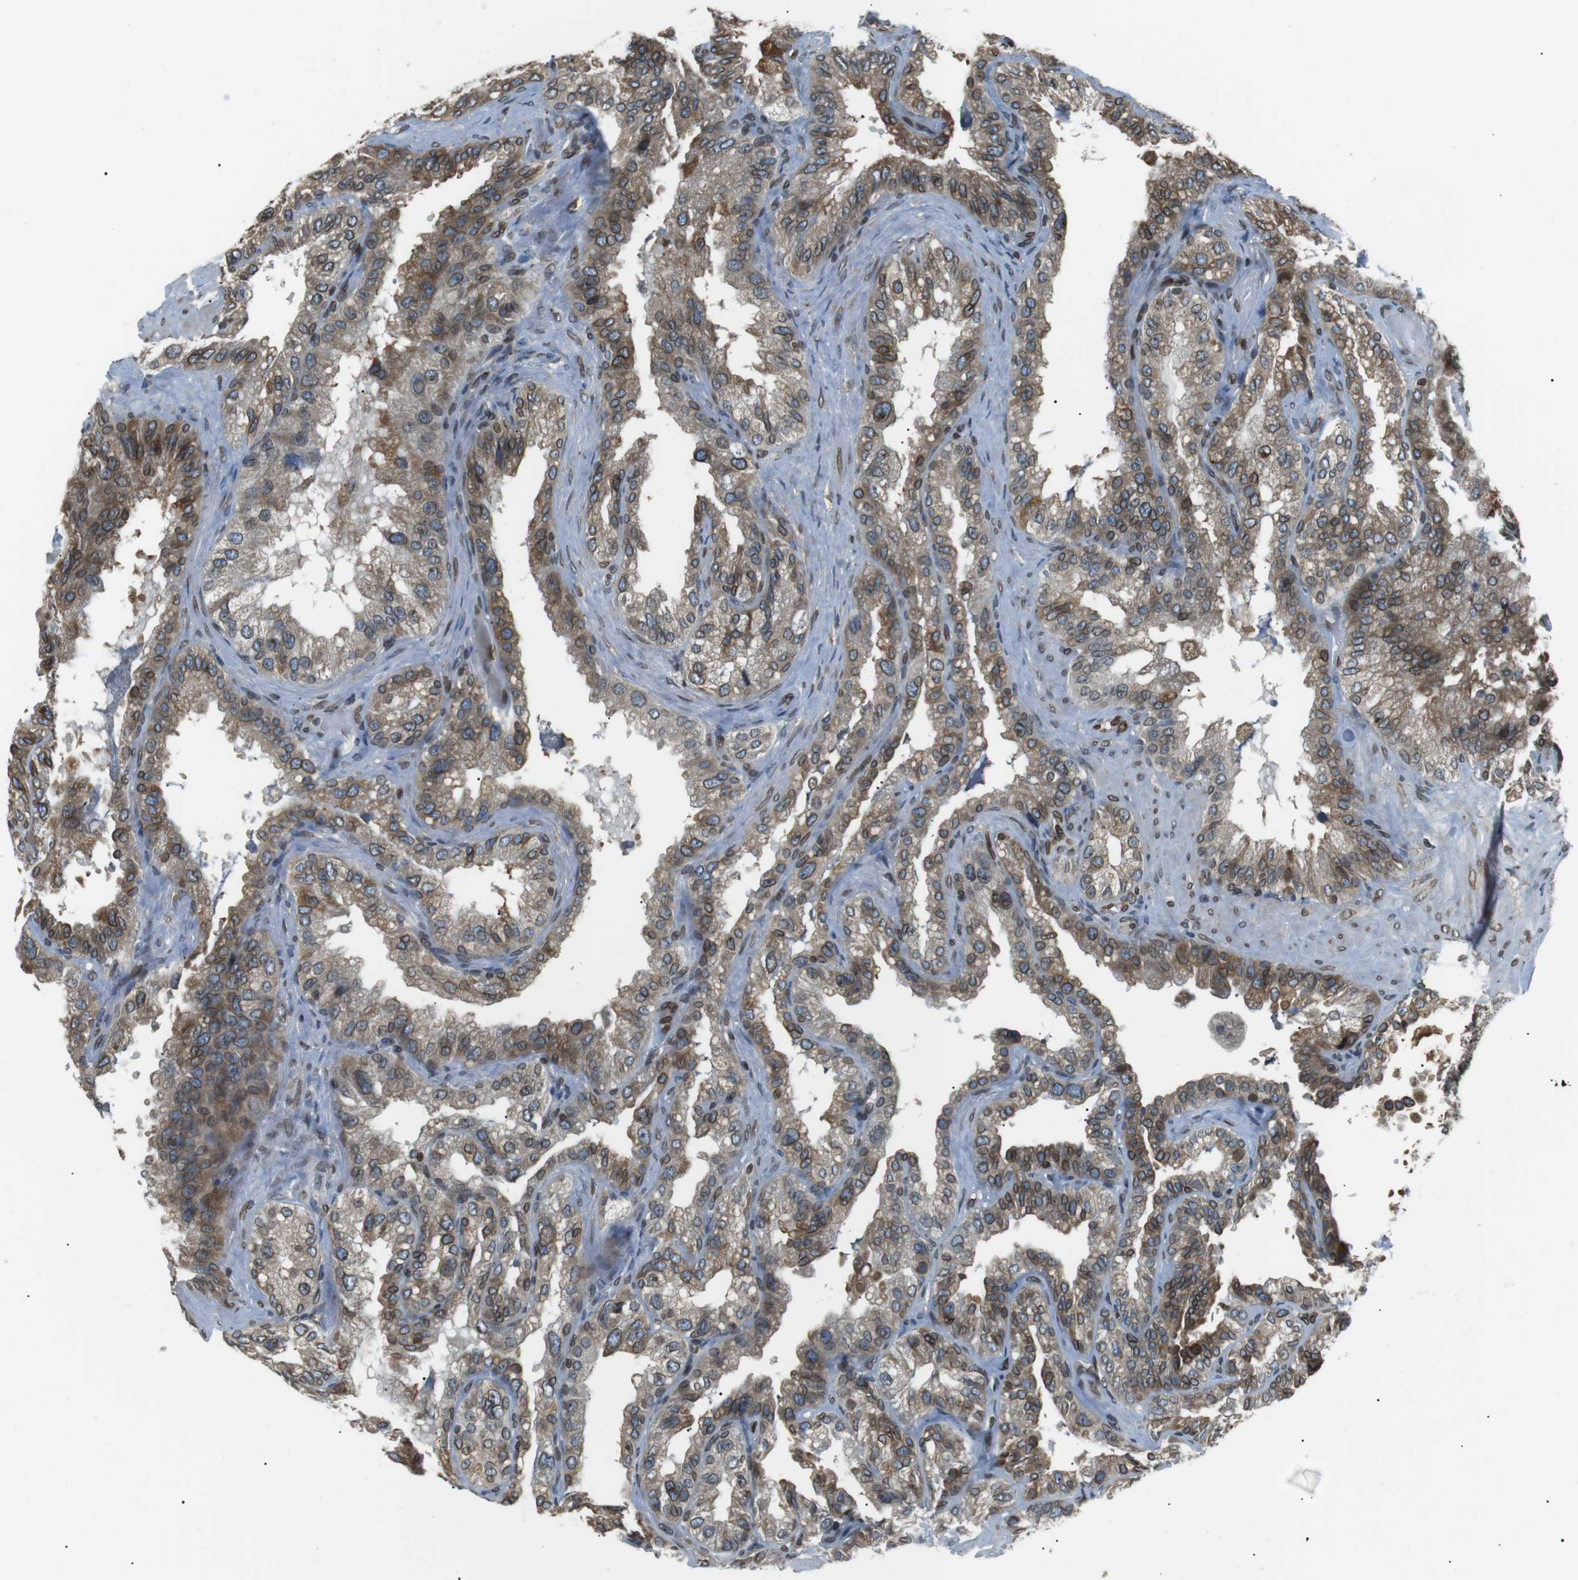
{"staining": {"intensity": "moderate", "quantity": ">75%", "location": "cytoplasmic/membranous,nuclear"}, "tissue": "seminal vesicle", "cell_type": "Glandular cells", "image_type": "normal", "snomed": [{"axis": "morphology", "description": "Normal tissue, NOS"}, {"axis": "topography", "description": "Seminal veicle"}], "caption": "Immunohistochemistry (IHC) of benign human seminal vesicle shows medium levels of moderate cytoplasmic/membranous,nuclear expression in about >75% of glandular cells.", "gene": "TMX4", "patient": {"sex": "male", "age": 68}}